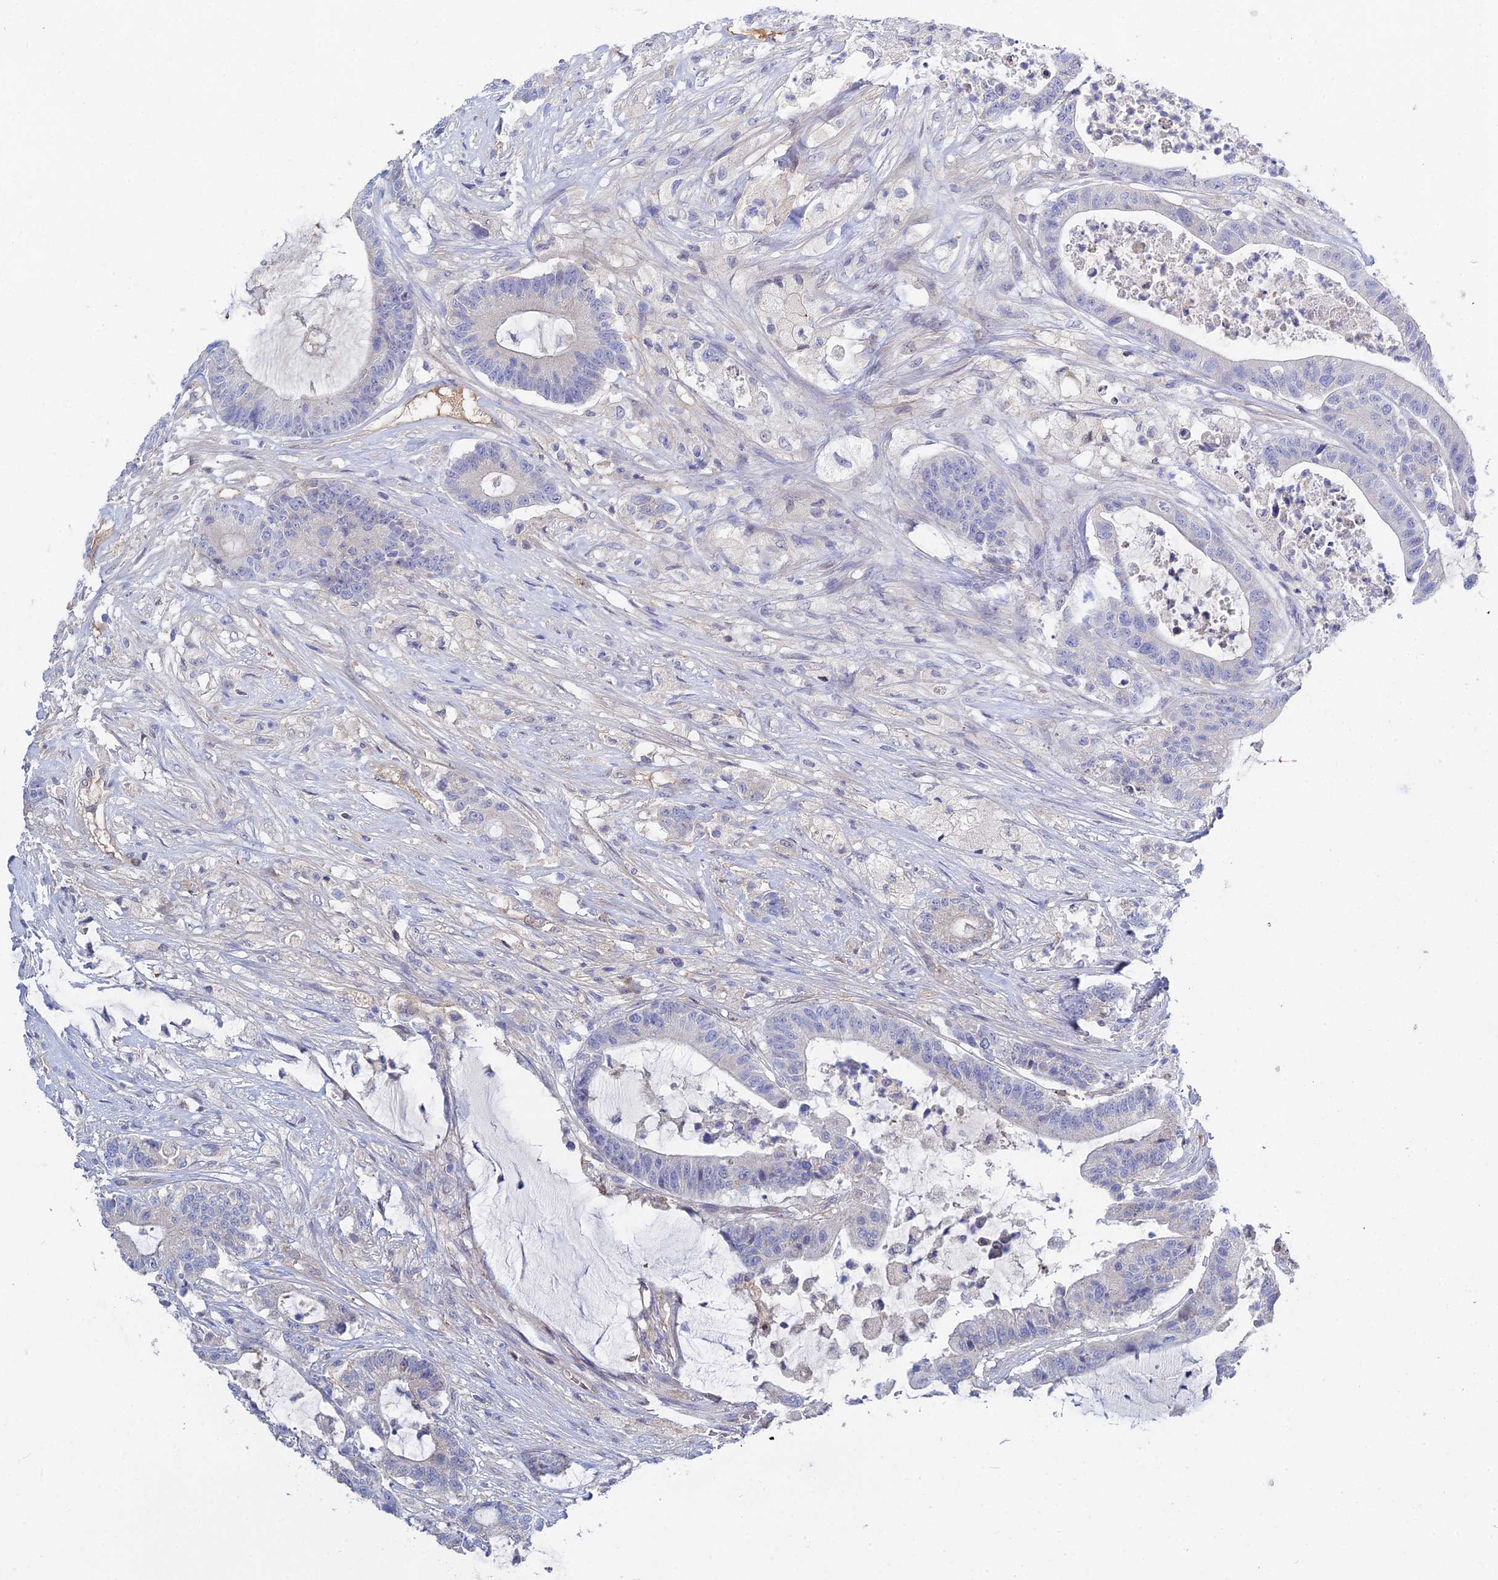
{"staining": {"intensity": "negative", "quantity": "none", "location": "none"}, "tissue": "colorectal cancer", "cell_type": "Tumor cells", "image_type": "cancer", "snomed": [{"axis": "morphology", "description": "Adenocarcinoma, NOS"}, {"axis": "topography", "description": "Colon"}], "caption": "Photomicrograph shows no protein staining in tumor cells of colorectal cancer tissue.", "gene": "DNAH14", "patient": {"sex": "female", "age": 84}}